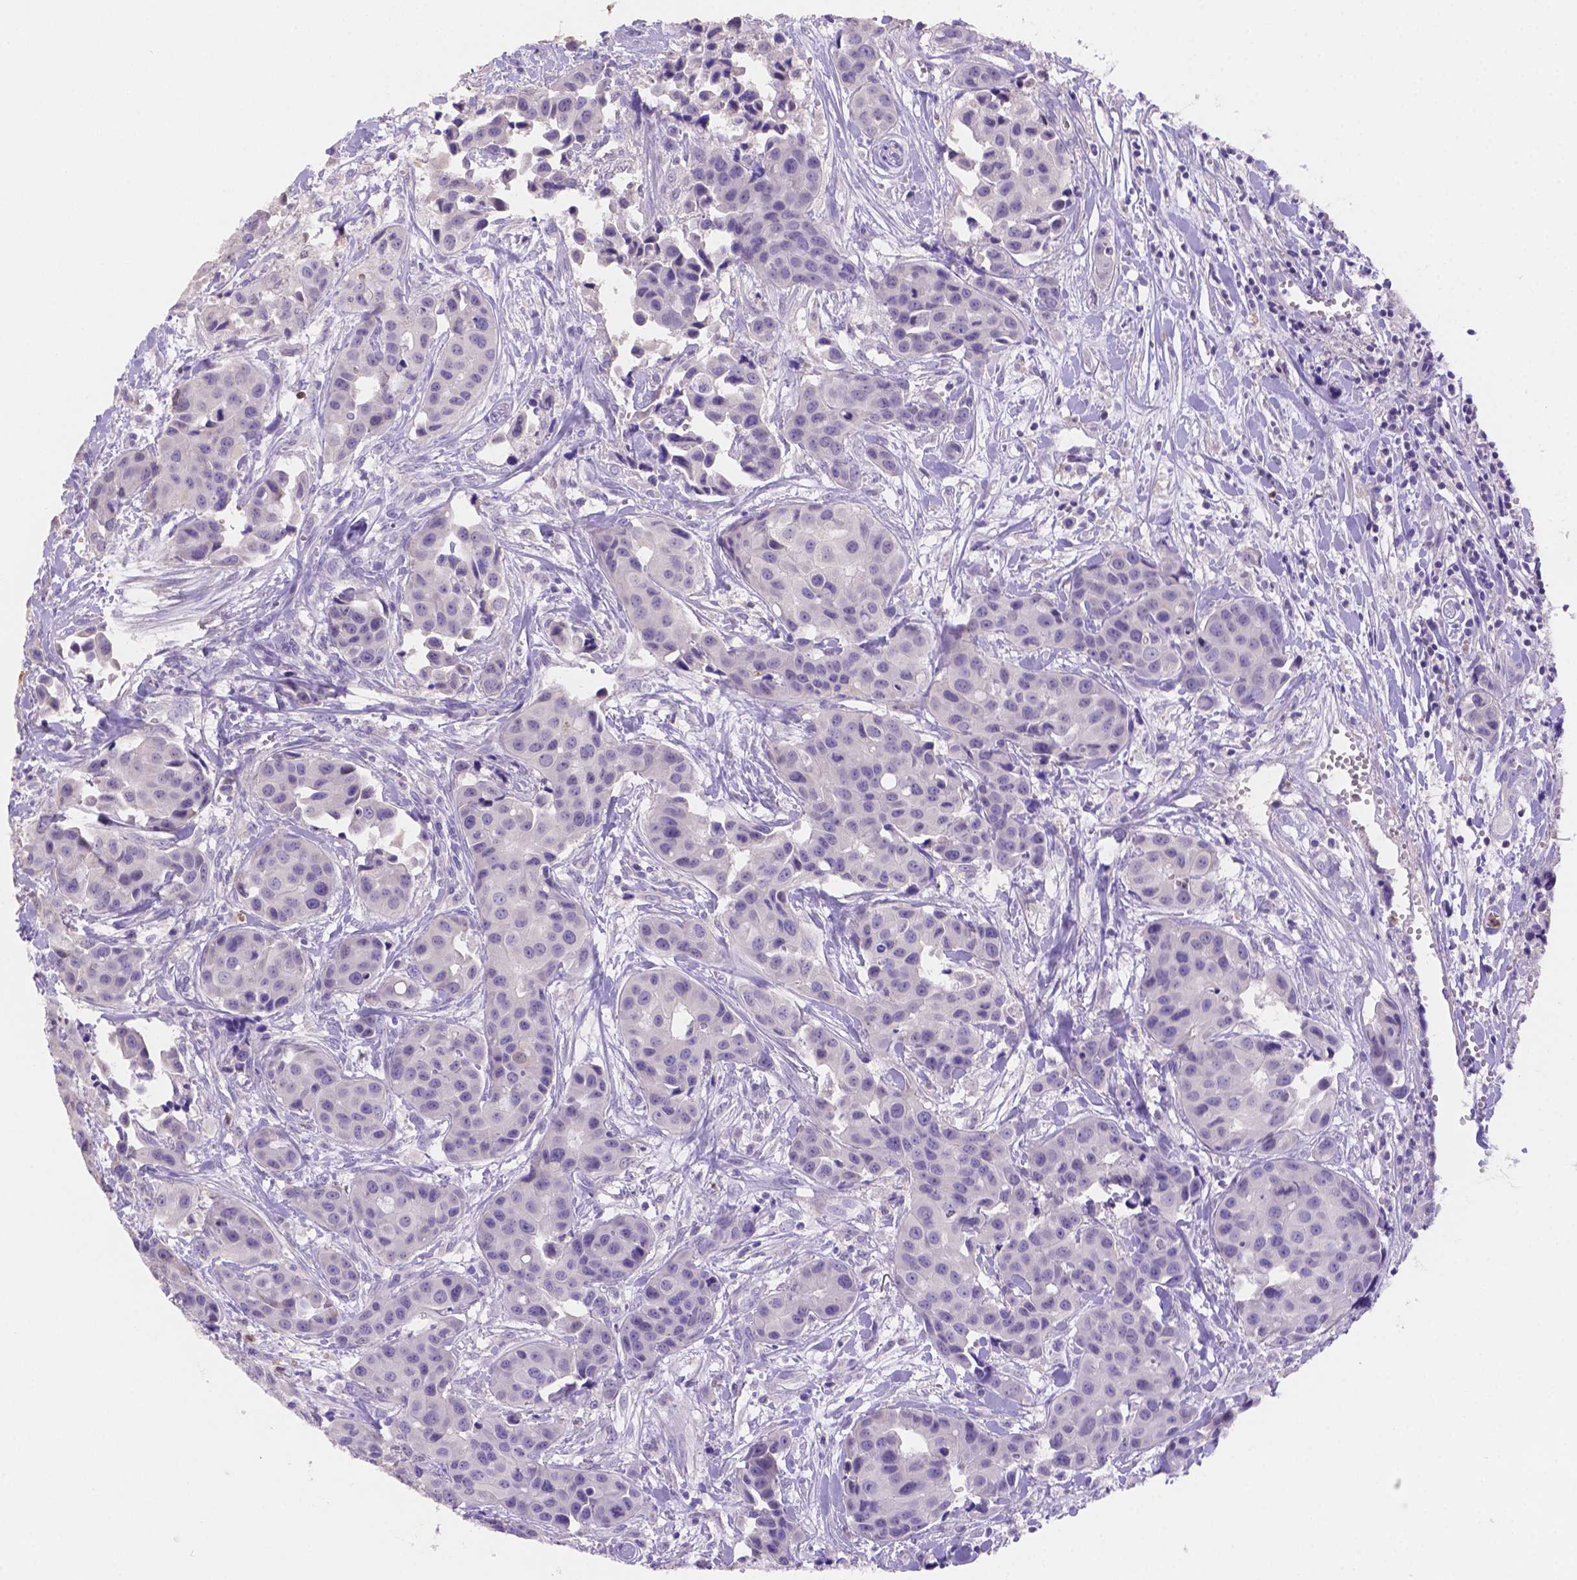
{"staining": {"intensity": "negative", "quantity": "none", "location": "none"}, "tissue": "head and neck cancer", "cell_type": "Tumor cells", "image_type": "cancer", "snomed": [{"axis": "morphology", "description": "Adenocarcinoma, NOS"}, {"axis": "topography", "description": "Head-Neck"}], "caption": "Immunohistochemistry (IHC) image of neoplastic tissue: head and neck adenocarcinoma stained with DAB (3,3'-diaminobenzidine) shows no significant protein expression in tumor cells.", "gene": "NXPE2", "patient": {"sex": "male", "age": 76}}